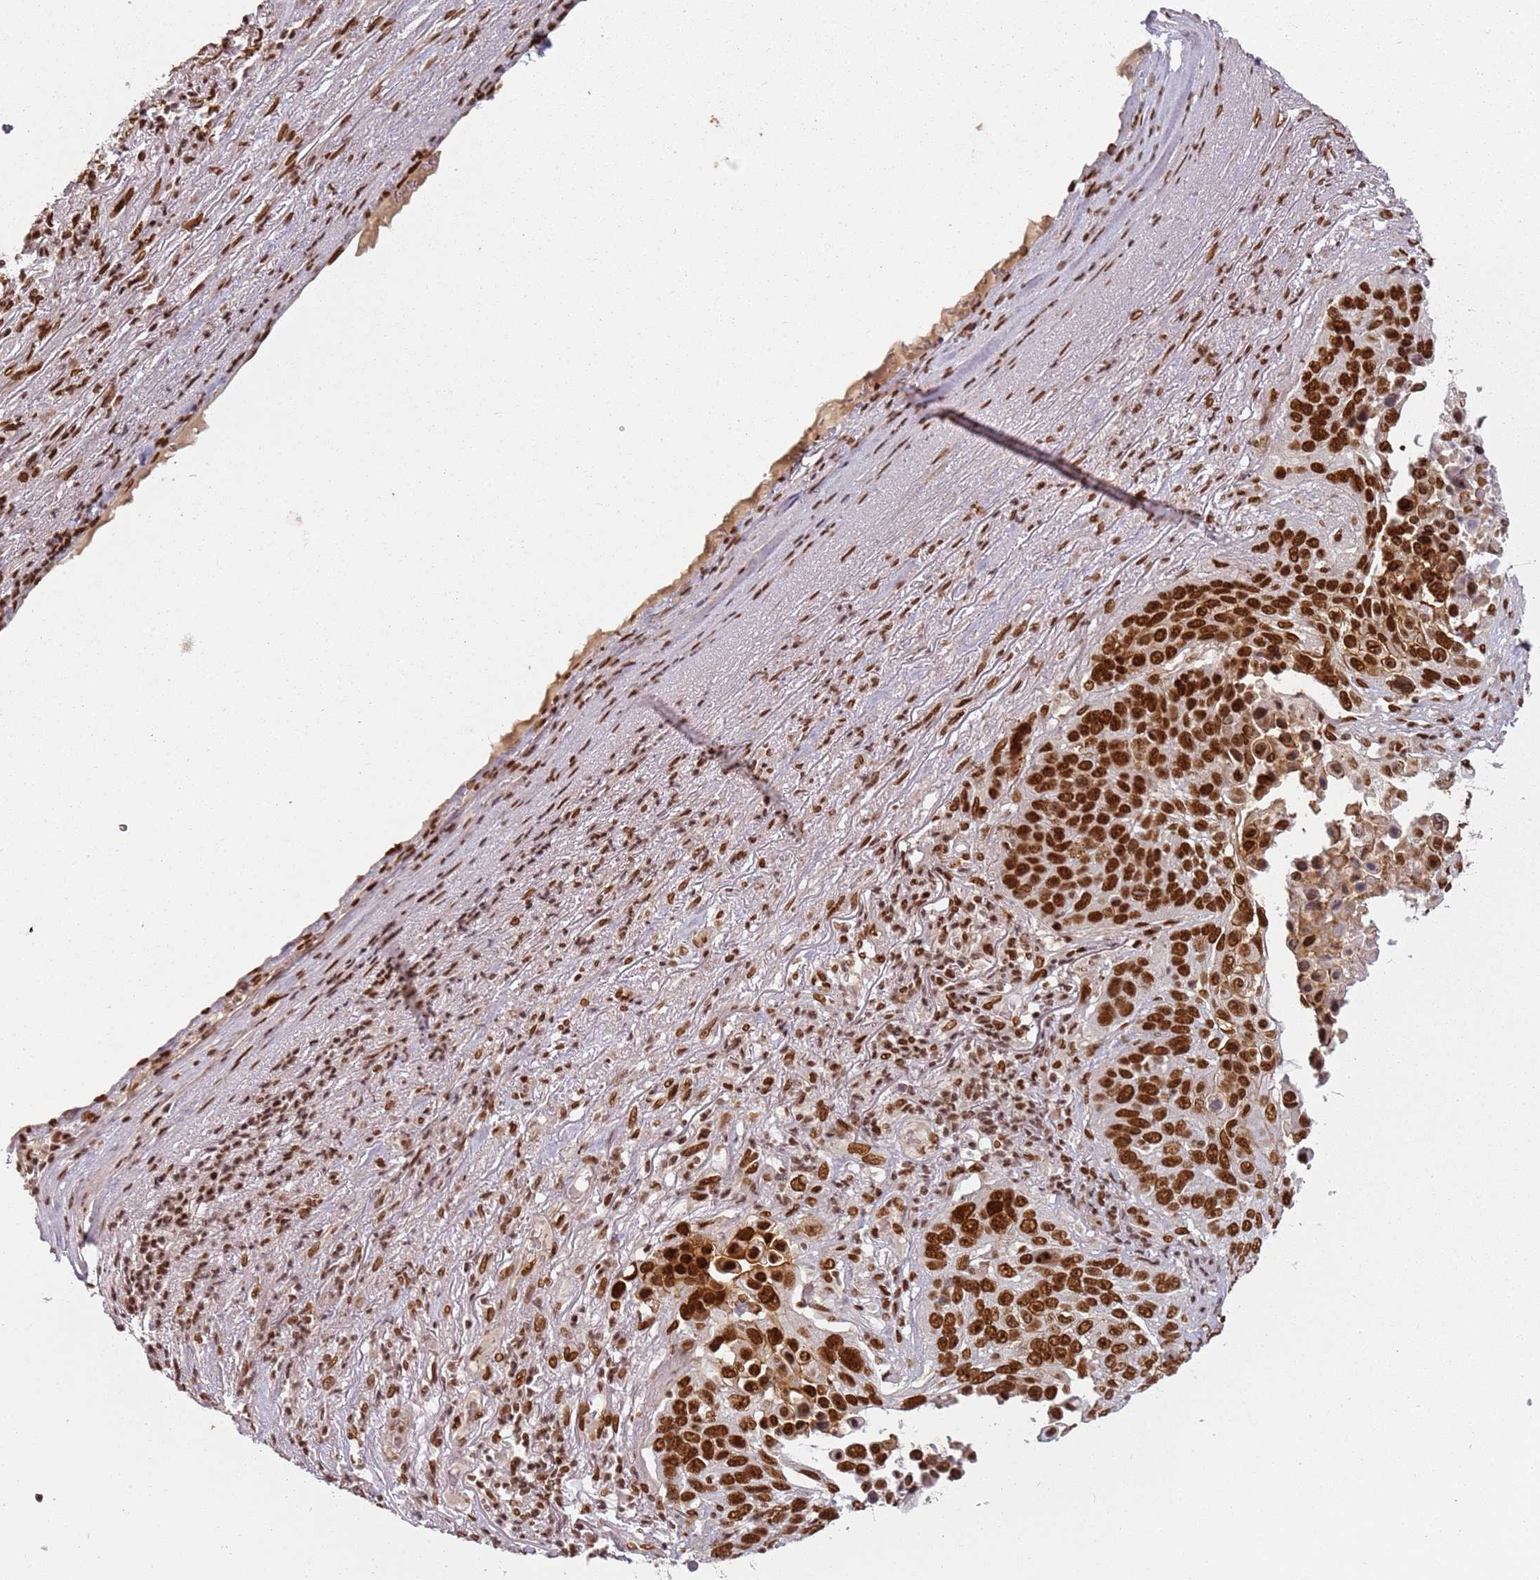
{"staining": {"intensity": "strong", "quantity": ">75%", "location": "nuclear"}, "tissue": "lung cancer", "cell_type": "Tumor cells", "image_type": "cancer", "snomed": [{"axis": "morphology", "description": "Normal tissue, NOS"}, {"axis": "morphology", "description": "Squamous cell carcinoma, NOS"}, {"axis": "topography", "description": "Lymph node"}, {"axis": "topography", "description": "Lung"}], "caption": "Squamous cell carcinoma (lung) stained for a protein reveals strong nuclear positivity in tumor cells.", "gene": "TENT4A", "patient": {"sex": "male", "age": 66}}